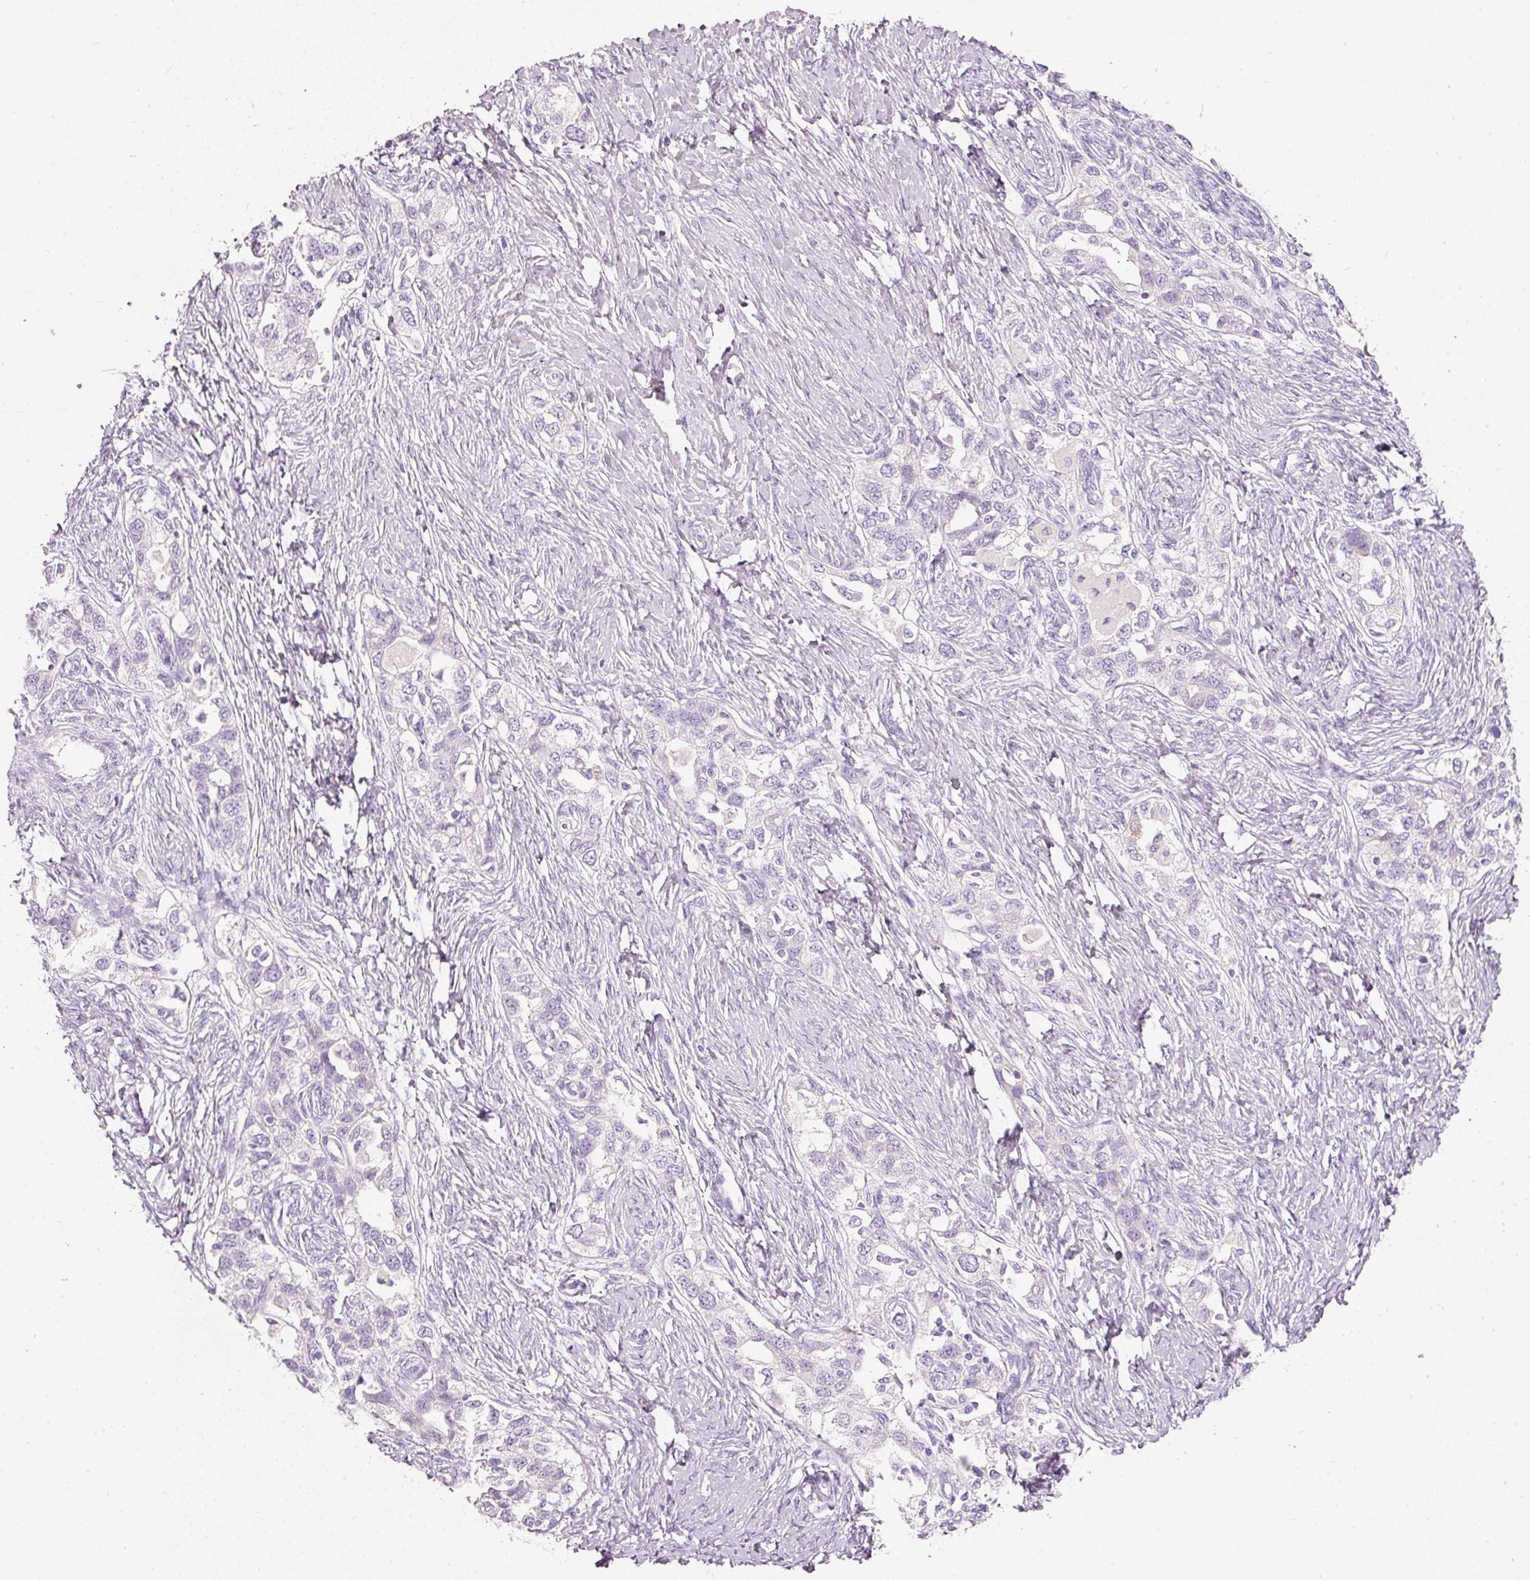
{"staining": {"intensity": "negative", "quantity": "none", "location": "none"}, "tissue": "ovarian cancer", "cell_type": "Tumor cells", "image_type": "cancer", "snomed": [{"axis": "morphology", "description": "Carcinoma, NOS"}, {"axis": "morphology", "description": "Cystadenocarcinoma, serous, NOS"}, {"axis": "topography", "description": "Ovary"}], "caption": "Photomicrograph shows no significant protein positivity in tumor cells of ovarian cancer (carcinoma). (Brightfield microscopy of DAB (3,3'-diaminobenzidine) IHC at high magnification).", "gene": "PDXDC1", "patient": {"sex": "female", "age": 69}}